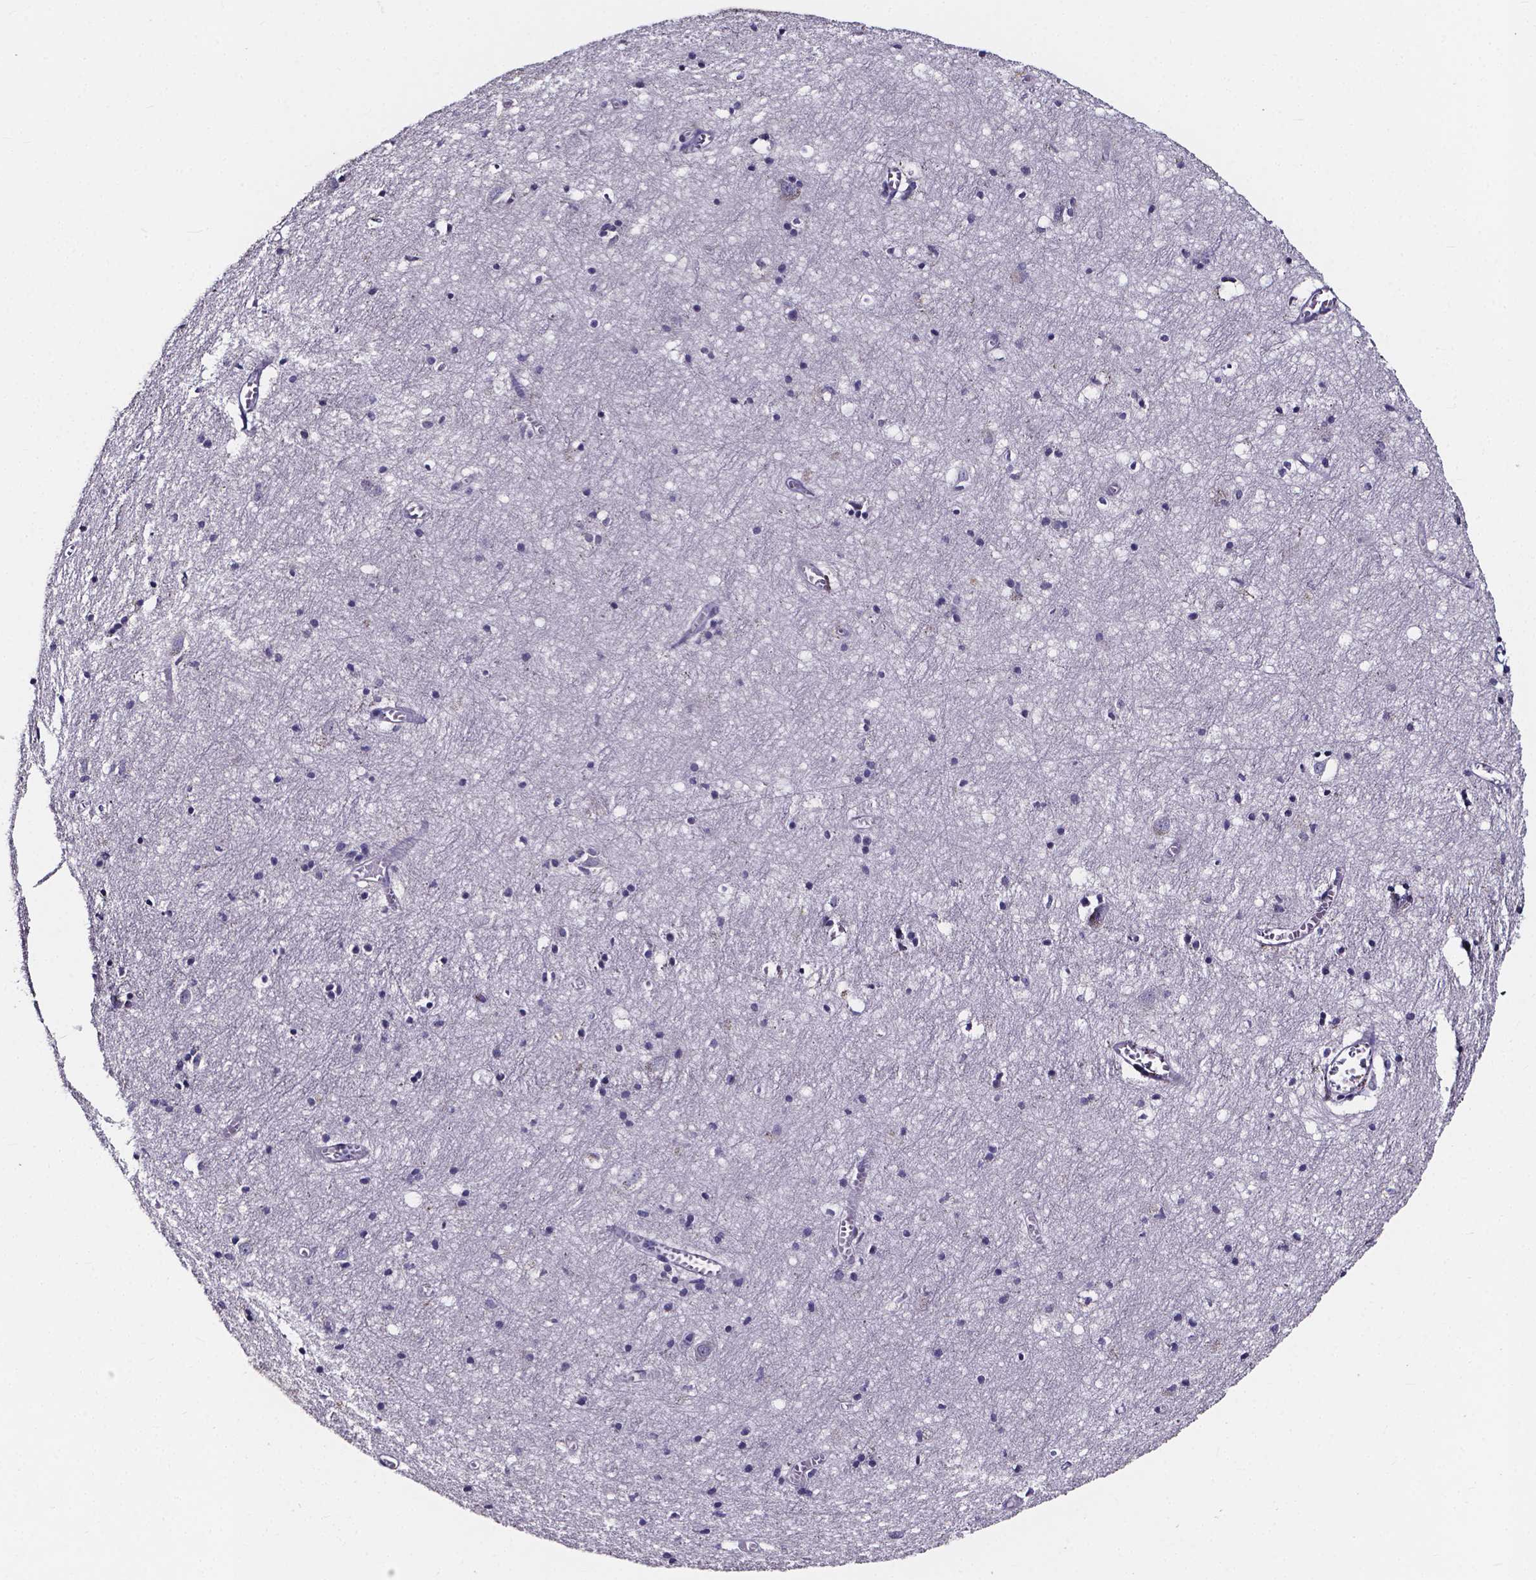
{"staining": {"intensity": "negative", "quantity": "none", "location": "none"}, "tissue": "cerebral cortex", "cell_type": "Endothelial cells", "image_type": "normal", "snomed": [{"axis": "morphology", "description": "Normal tissue, NOS"}, {"axis": "topography", "description": "Cerebral cortex"}], "caption": "An IHC photomicrograph of normal cerebral cortex is shown. There is no staining in endothelial cells of cerebral cortex.", "gene": "SPOCD1", "patient": {"sex": "male", "age": 70}}